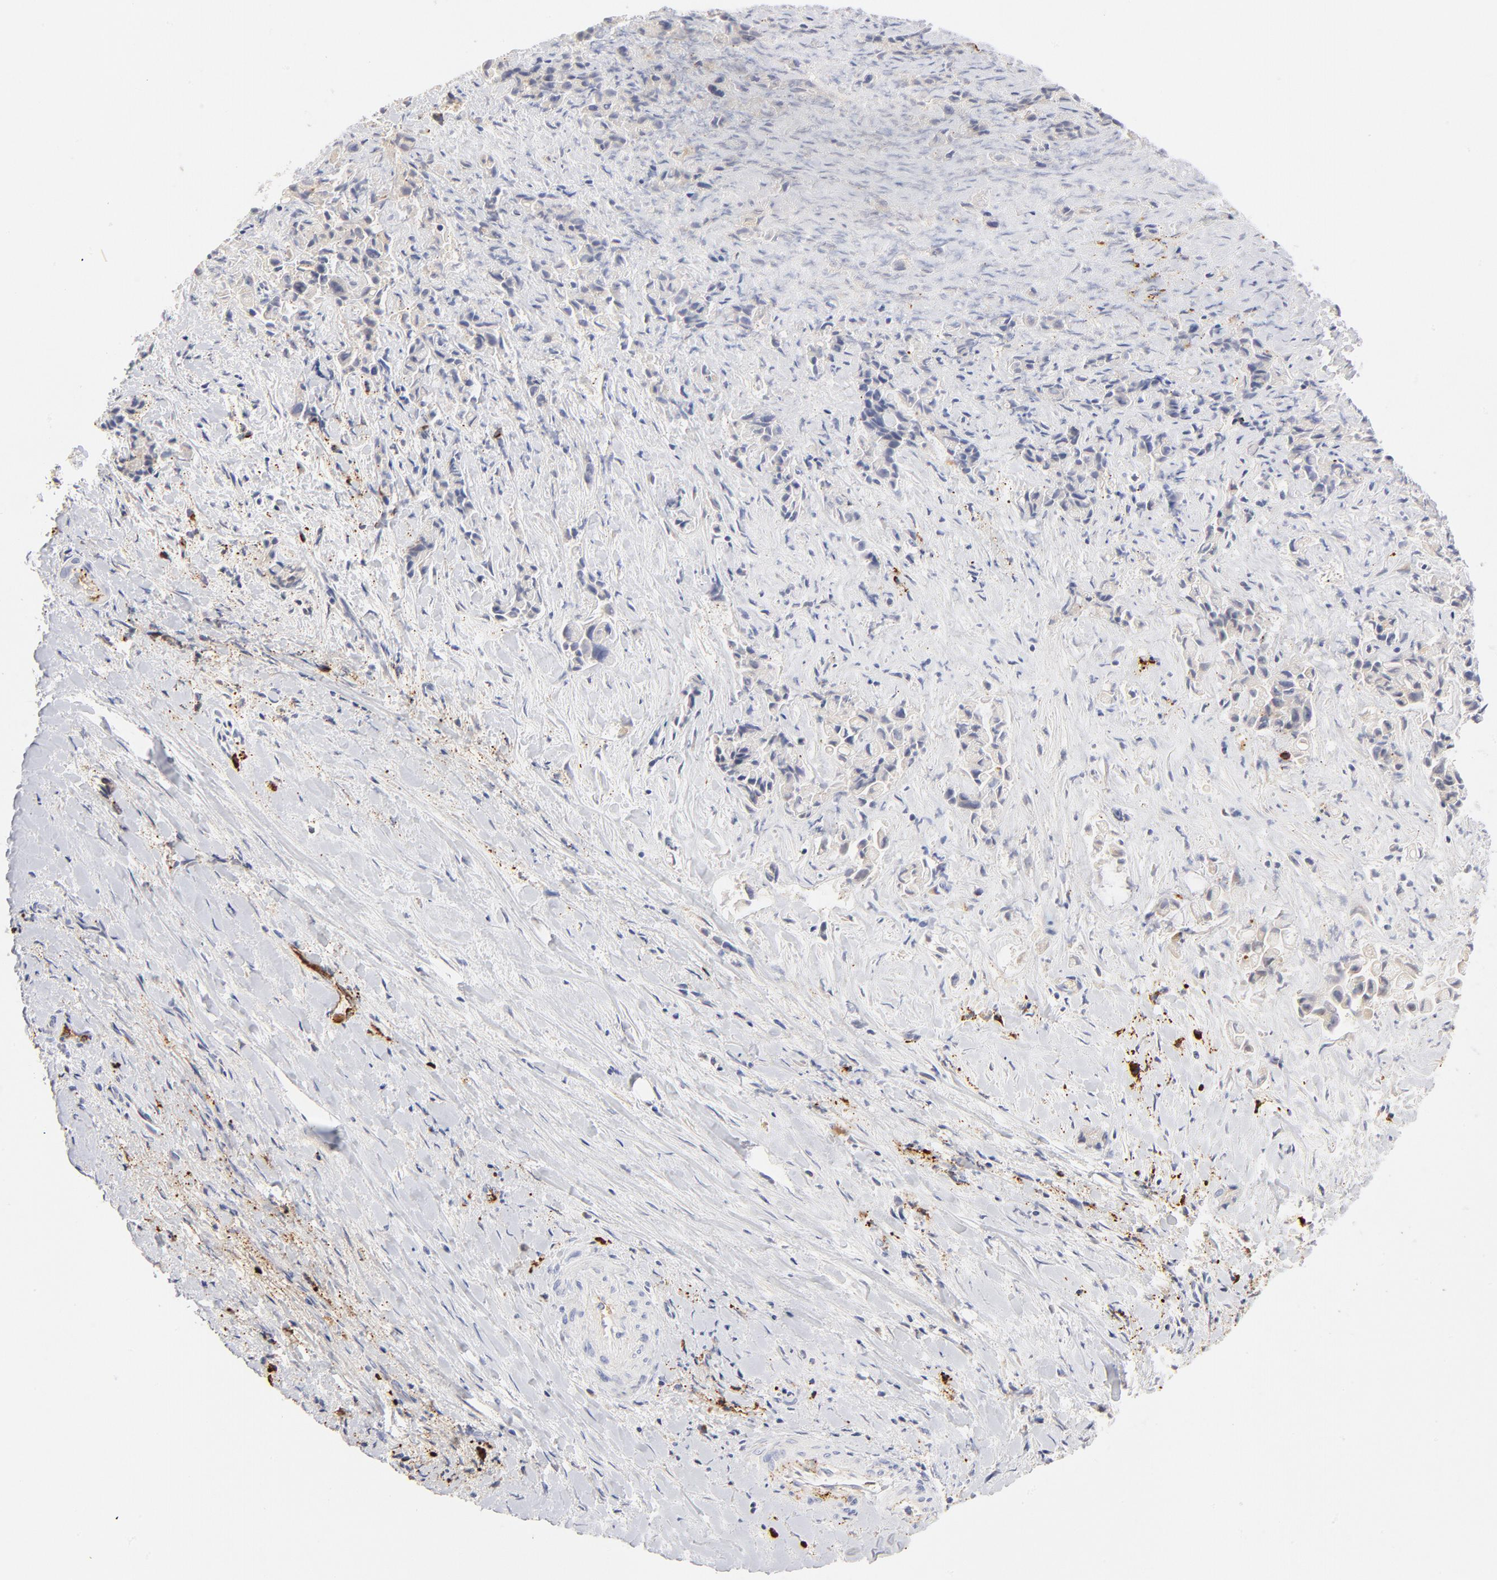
{"staining": {"intensity": "negative", "quantity": "none", "location": "none"}, "tissue": "liver cancer", "cell_type": "Tumor cells", "image_type": "cancer", "snomed": [{"axis": "morphology", "description": "Cholangiocarcinoma"}, {"axis": "topography", "description": "Liver"}], "caption": "There is no significant positivity in tumor cells of liver cholangiocarcinoma.", "gene": "PLAT", "patient": {"sex": "male", "age": 57}}